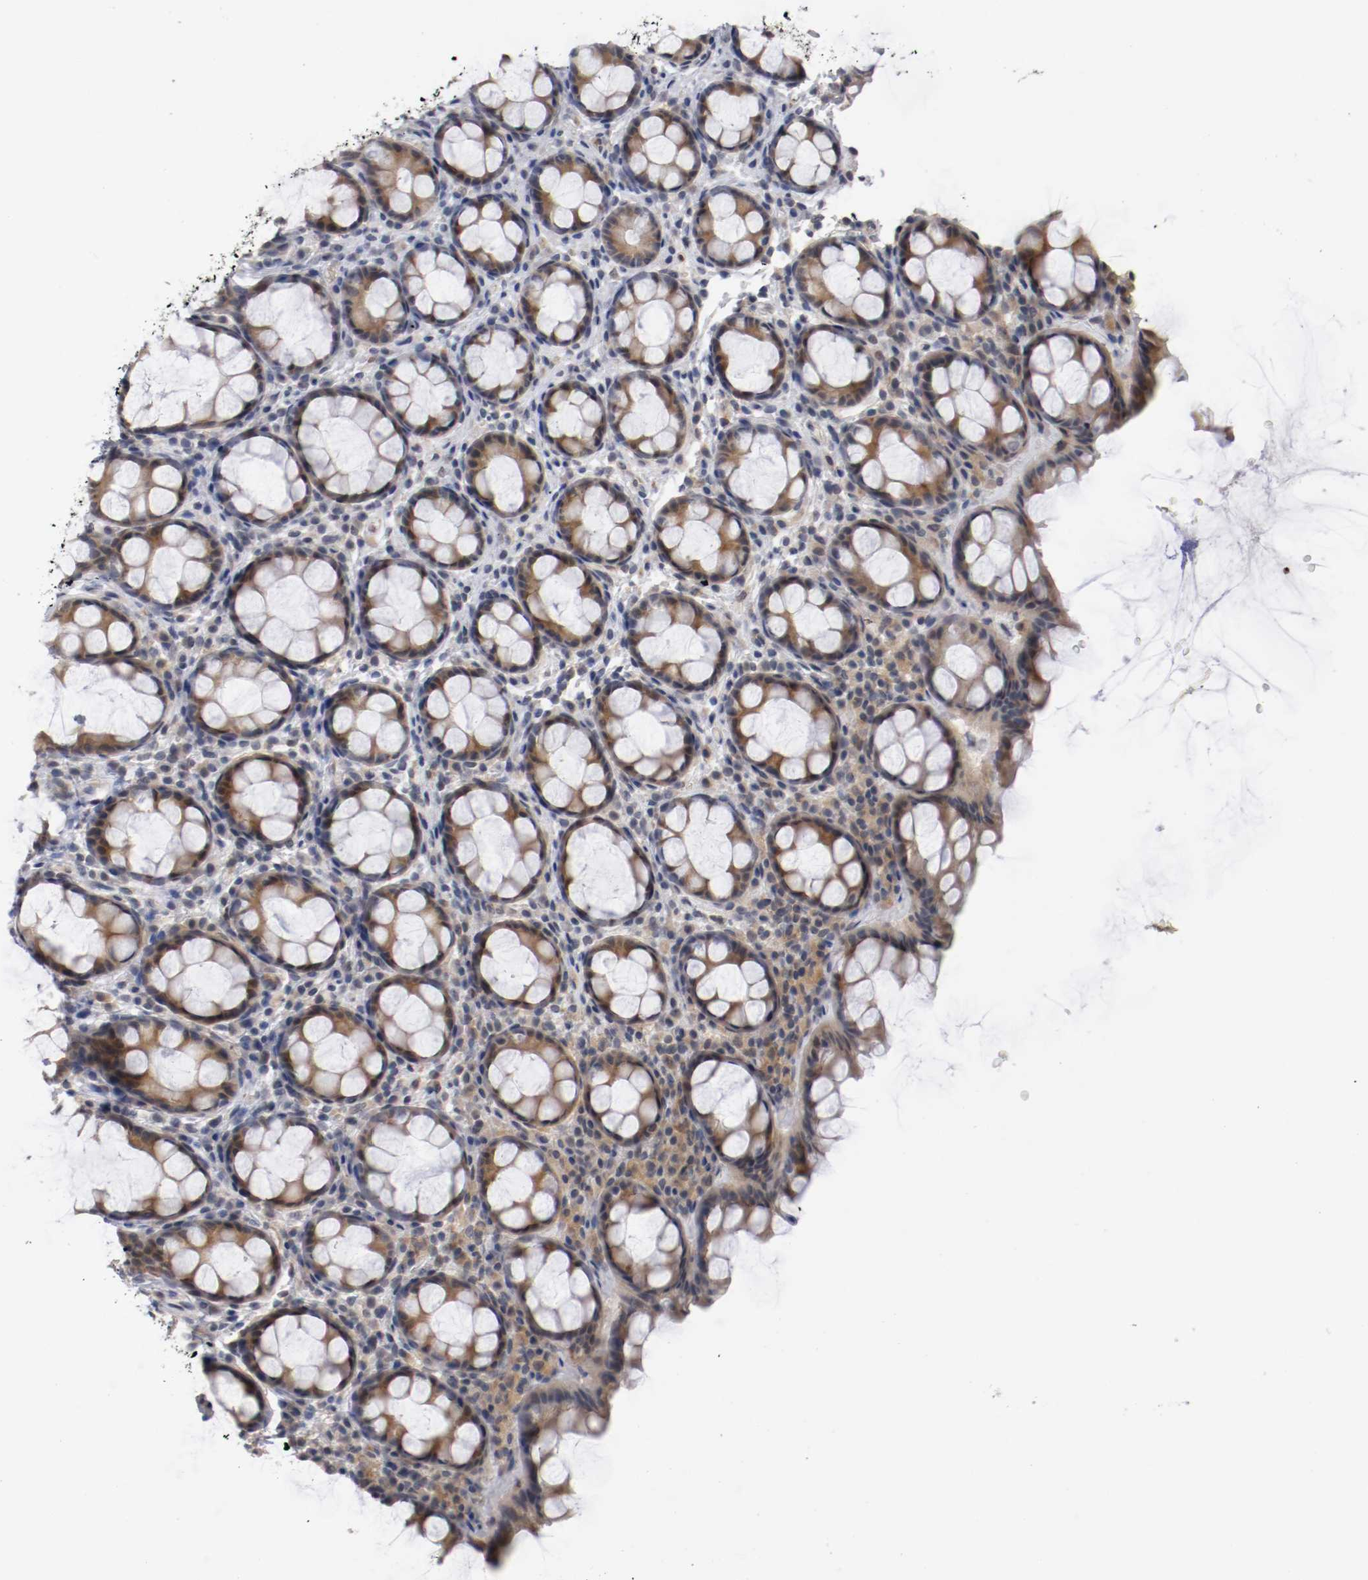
{"staining": {"intensity": "moderate", "quantity": "25%-75%", "location": "cytoplasmic/membranous"}, "tissue": "rectum", "cell_type": "Glandular cells", "image_type": "normal", "snomed": [{"axis": "morphology", "description": "Normal tissue, NOS"}, {"axis": "topography", "description": "Rectum"}], "caption": "Immunohistochemistry histopathology image of normal rectum: rectum stained using IHC exhibits medium levels of moderate protein expression localized specifically in the cytoplasmic/membranous of glandular cells, appearing as a cytoplasmic/membranous brown color.", "gene": "RBM23", "patient": {"sex": "male", "age": 92}}